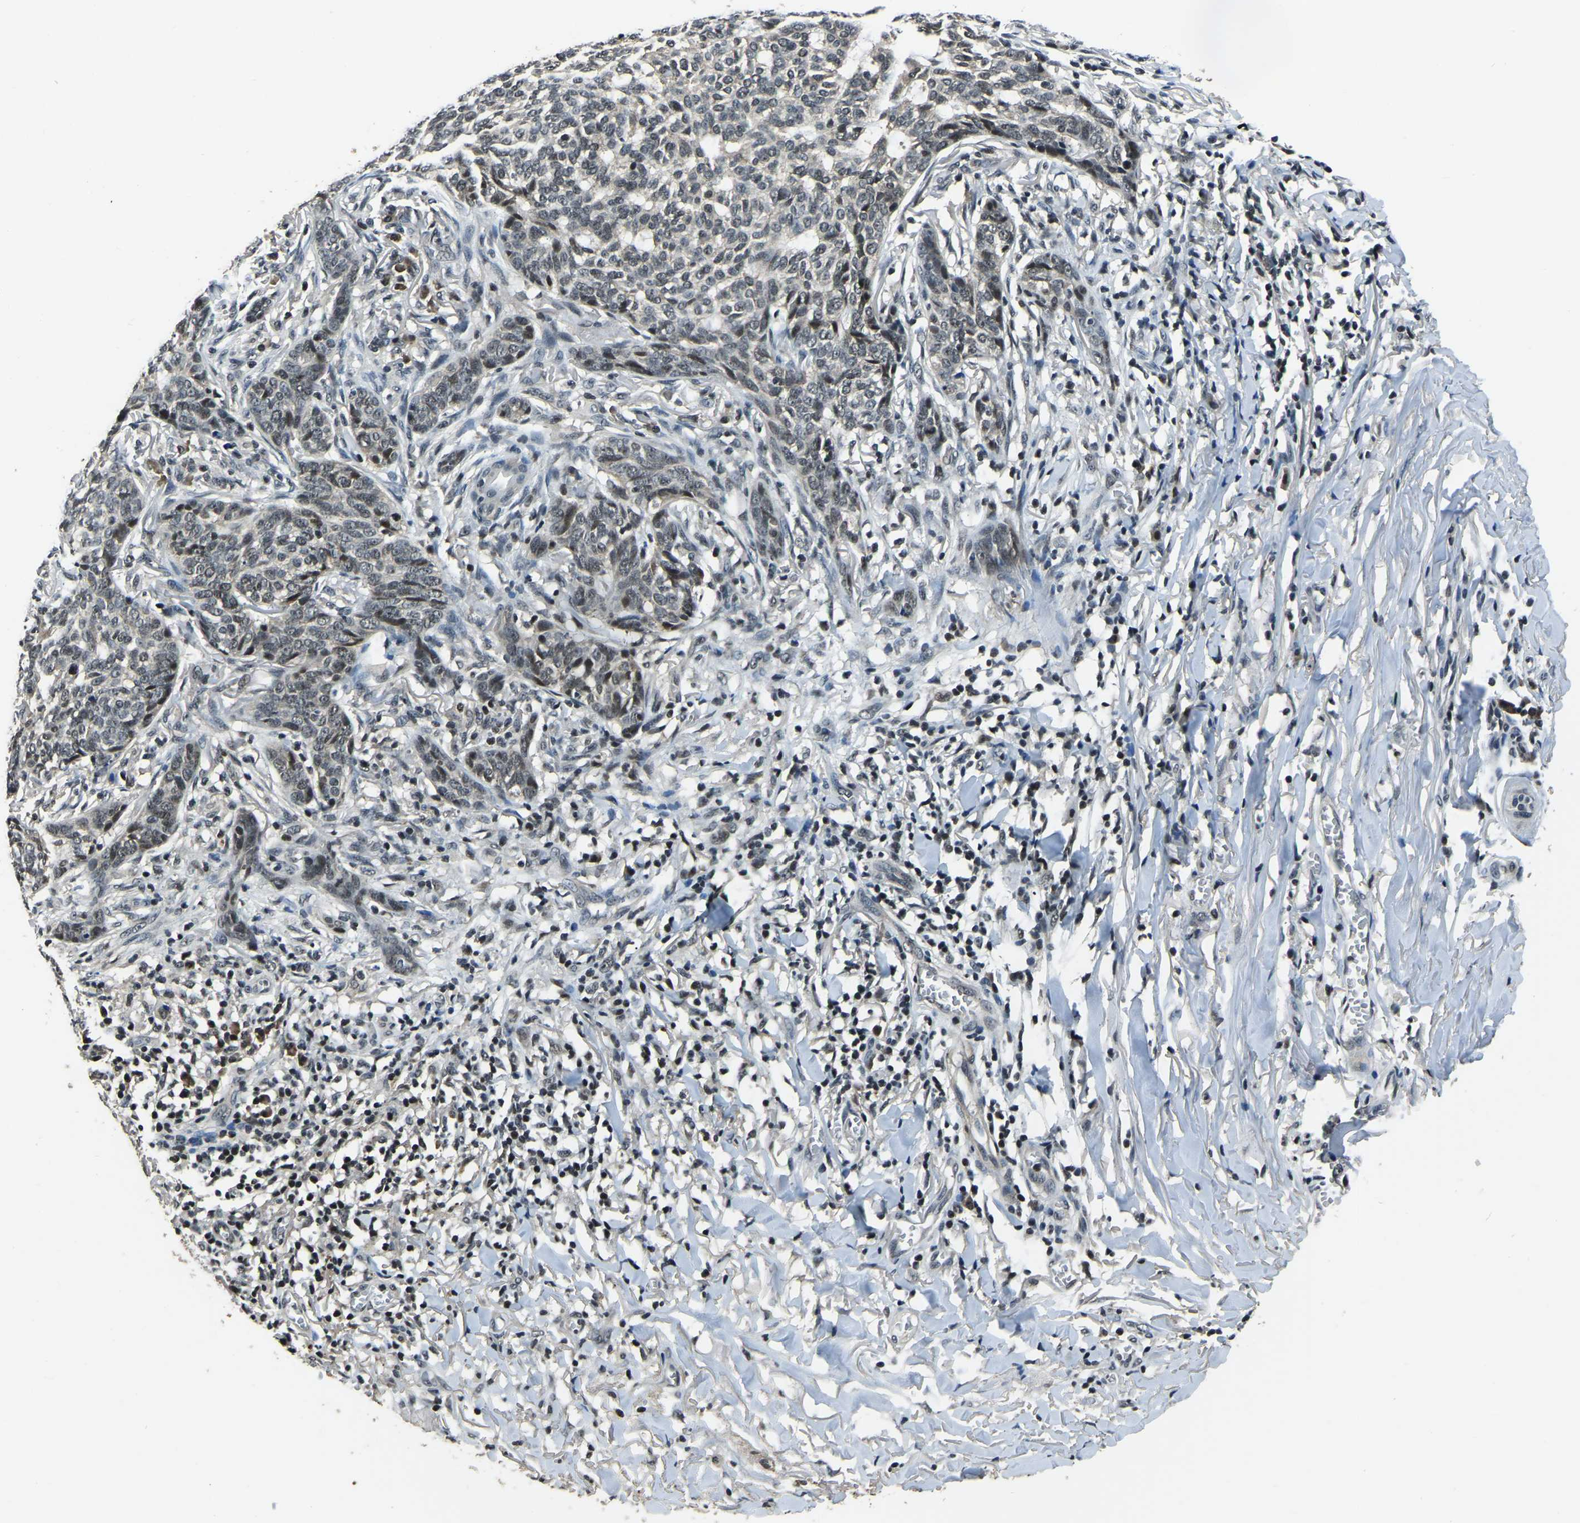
{"staining": {"intensity": "negative", "quantity": "none", "location": "none"}, "tissue": "skin cancer", "cell_type": "Tumor cells", "image_type": "cancer", "snomed": [{"axis": "morphology", "description": "Basal cell carcinoma"}, {"axis": "topography", "description": "Skin"}], "caption": "Skin cancer stained for a protein using immunohistochemistry reveals no staining tumor cells.", "gene": "ANKIB1", "patient": {"sex": "male", "age": 85}}